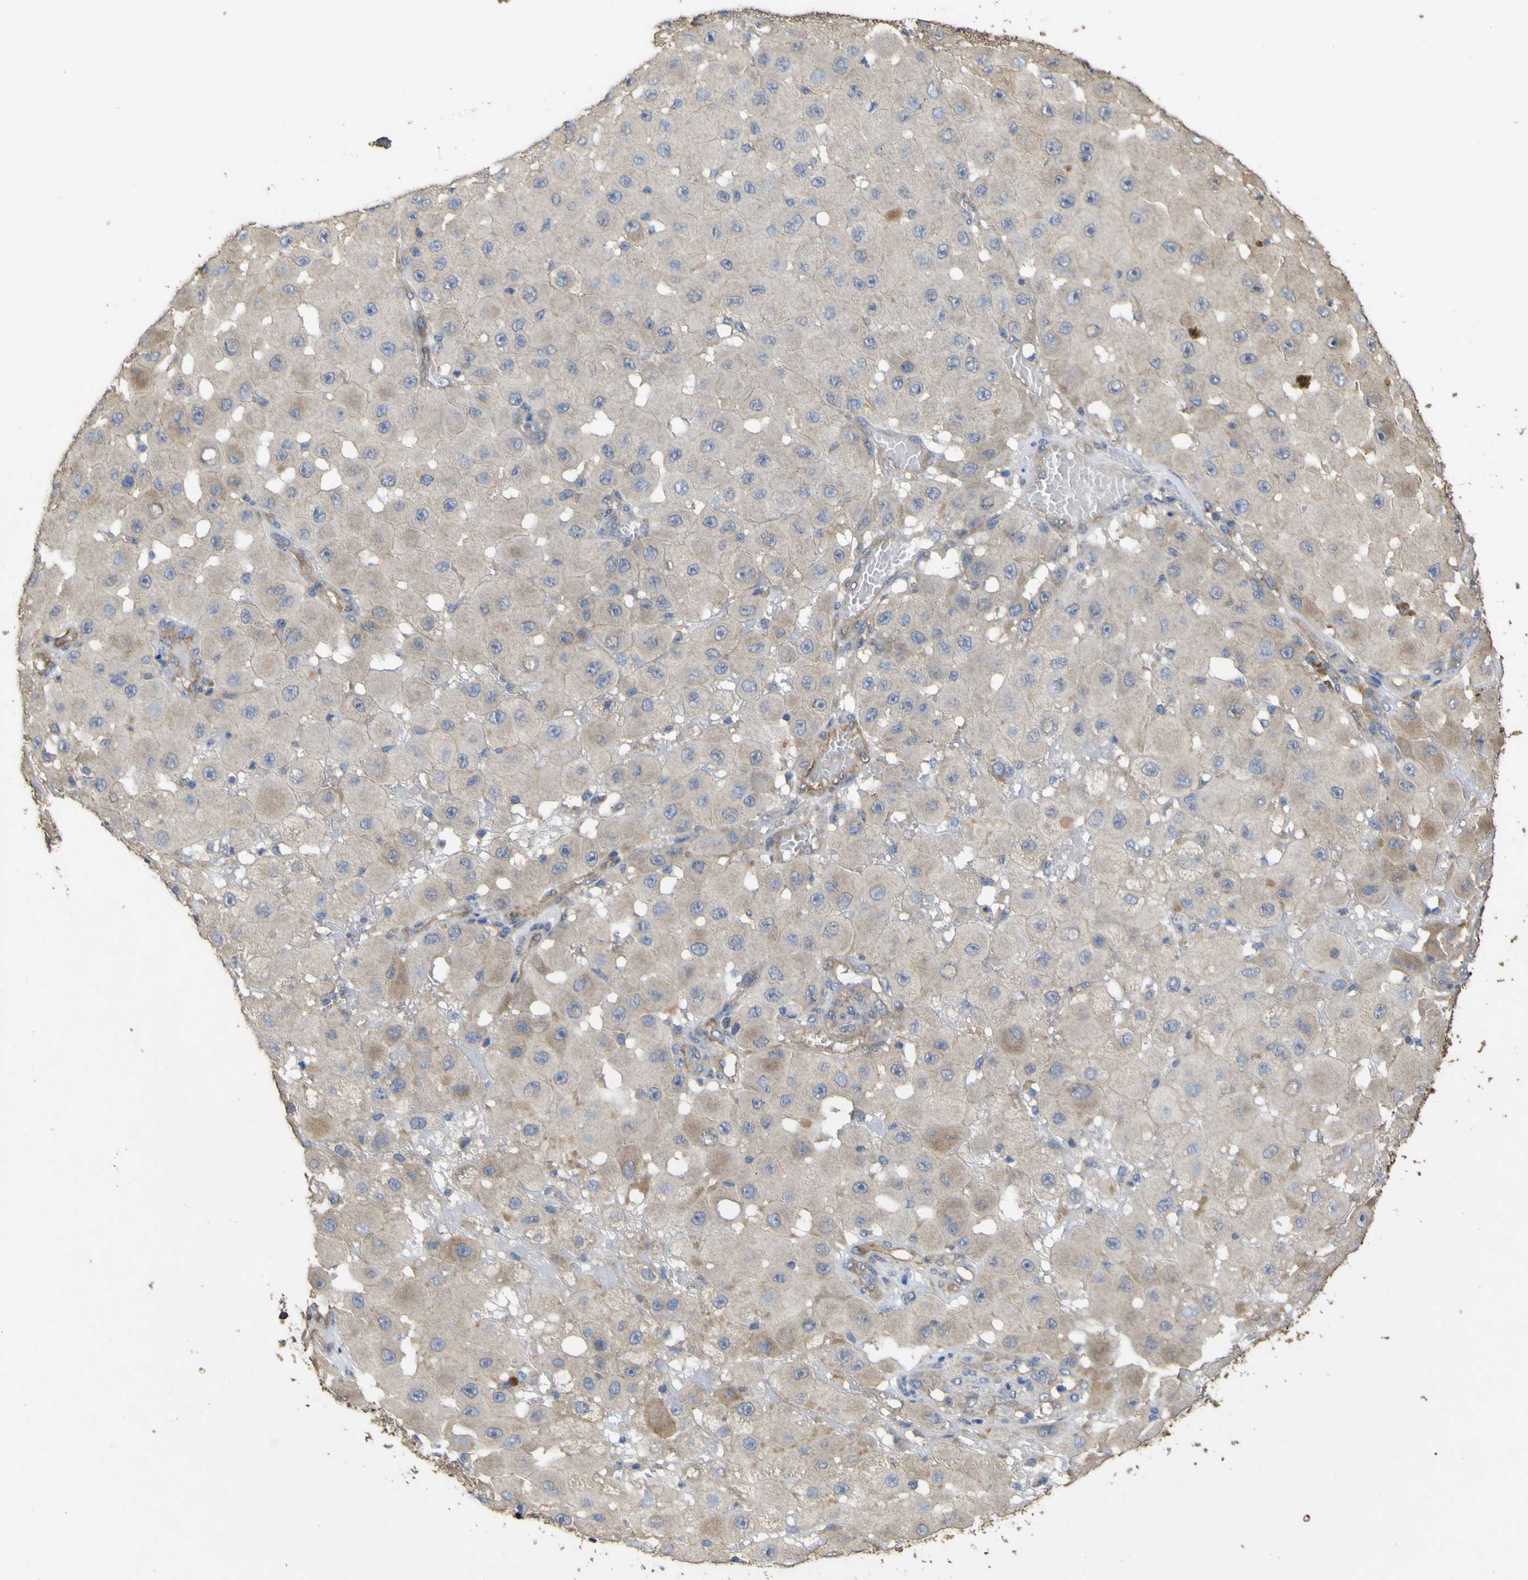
{"staining": {"intensity": "weak", "quantity": ">75%", "location": "cytoplasmic/membranous"}, "tissue": "melanoma", "cell_type": "Tumor cells", "image_type": "cancer", "snomed": [{"axis": "morphology", "description": "Malignant melanoma, NOS"}, {"axis": "topography", "description": "Skin"}], "caption": "Protein expression analysis of melanoma exhibits weak cytoplasmic/membranous staining in approximately >75% of tumor cells.", "gene": "TNFSF15", "patient": {"sex": "female", "age": 81}}